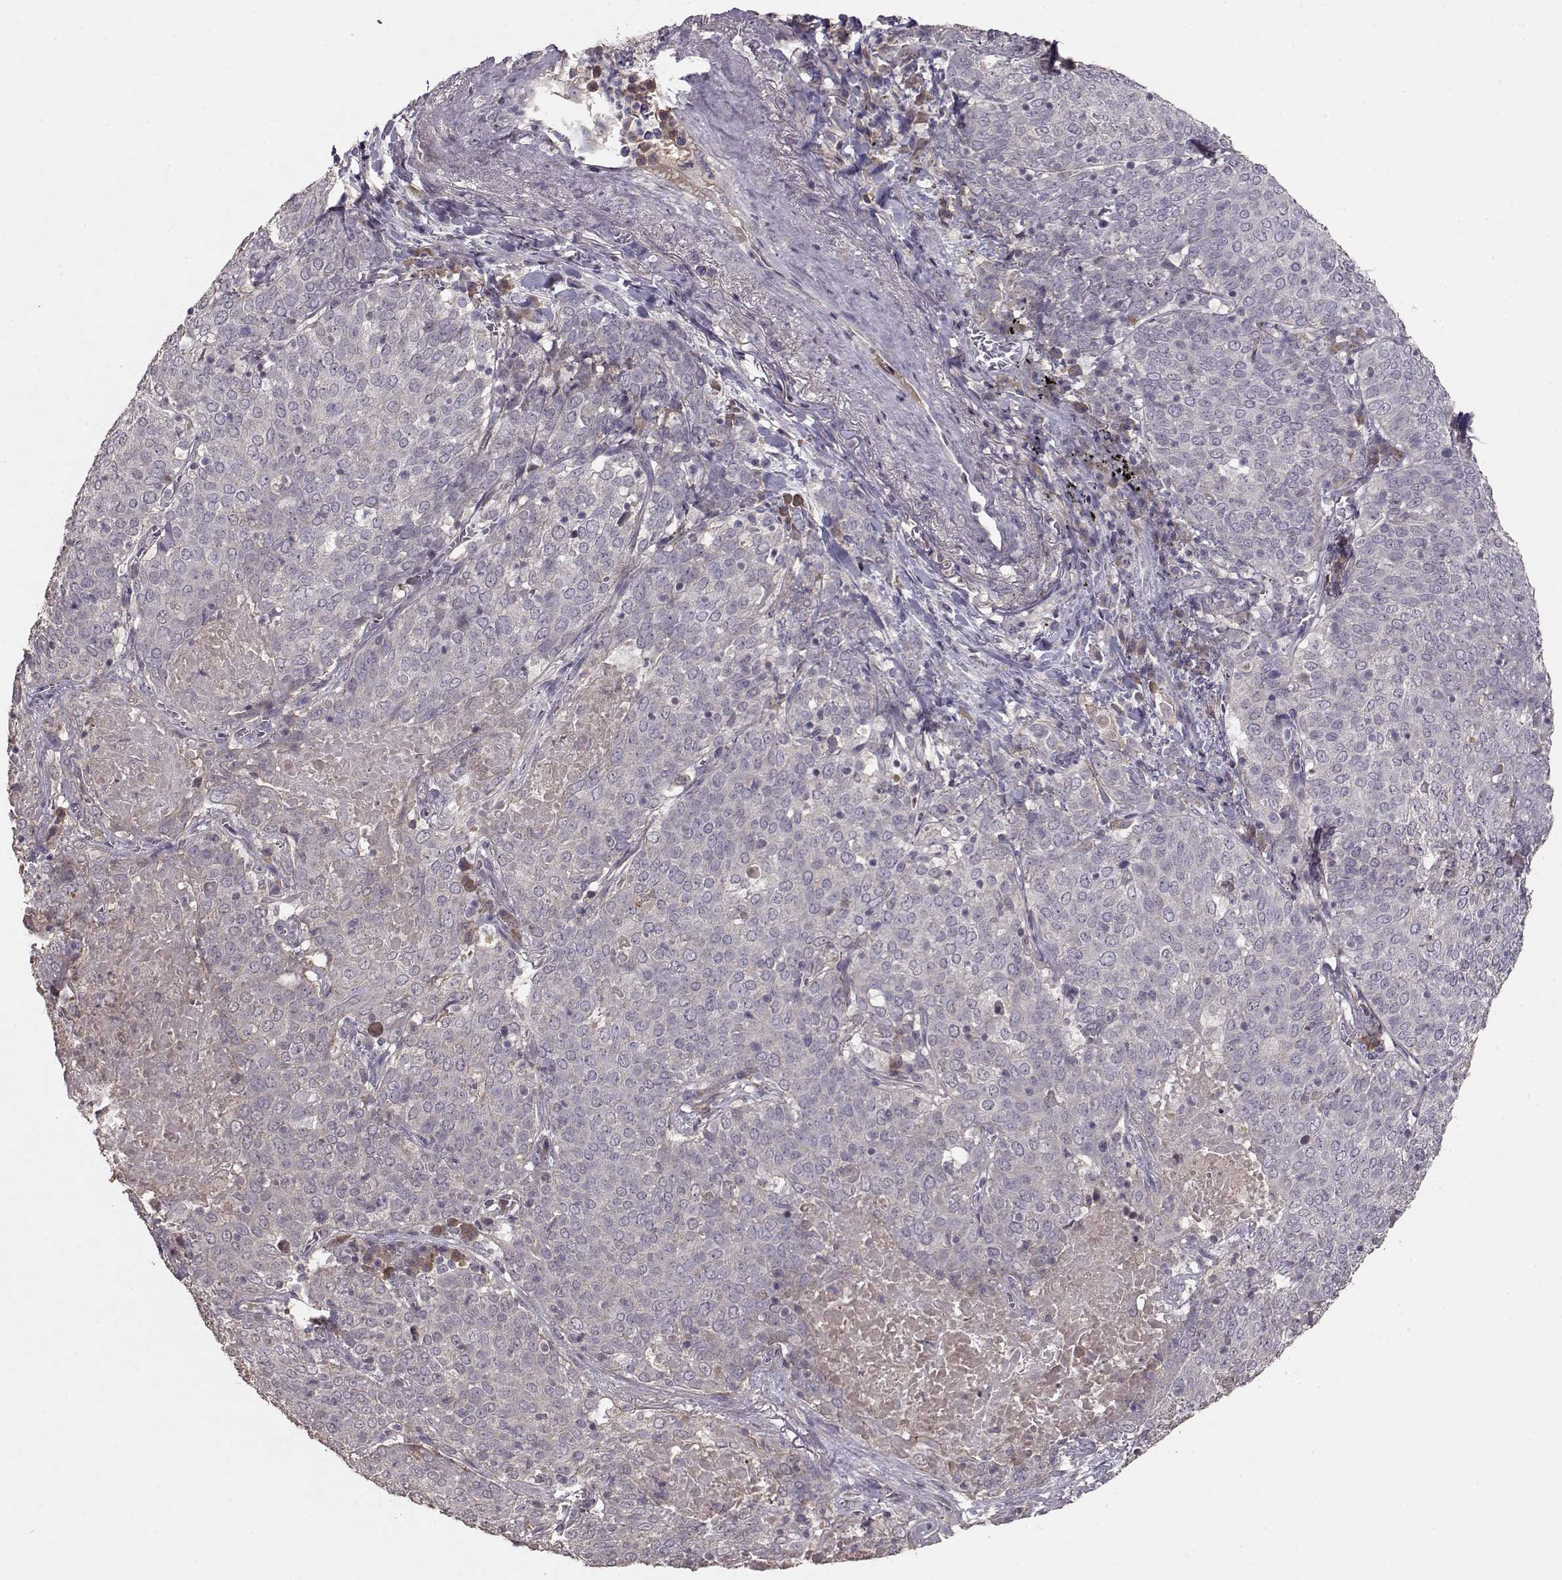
{"staining": {"intensity": "negative", "quantity": "none", "location": "none"}, "tissue": "lung cancer", "cell_type": "Tumor cells", "image_type": "cancer", "snomed": [{"axis": "morphology", "description": "Squamous cell carcinoma, NOS"}, {"axis": "topography", "description": "Lung"}], "caption": "Lung cancer (squamous cell carcinoma) stained for a protein using IHC exhibits no positivity tumor cells.", "gene": "PMCH", "patient": {"sex": "male", "age": 82}}